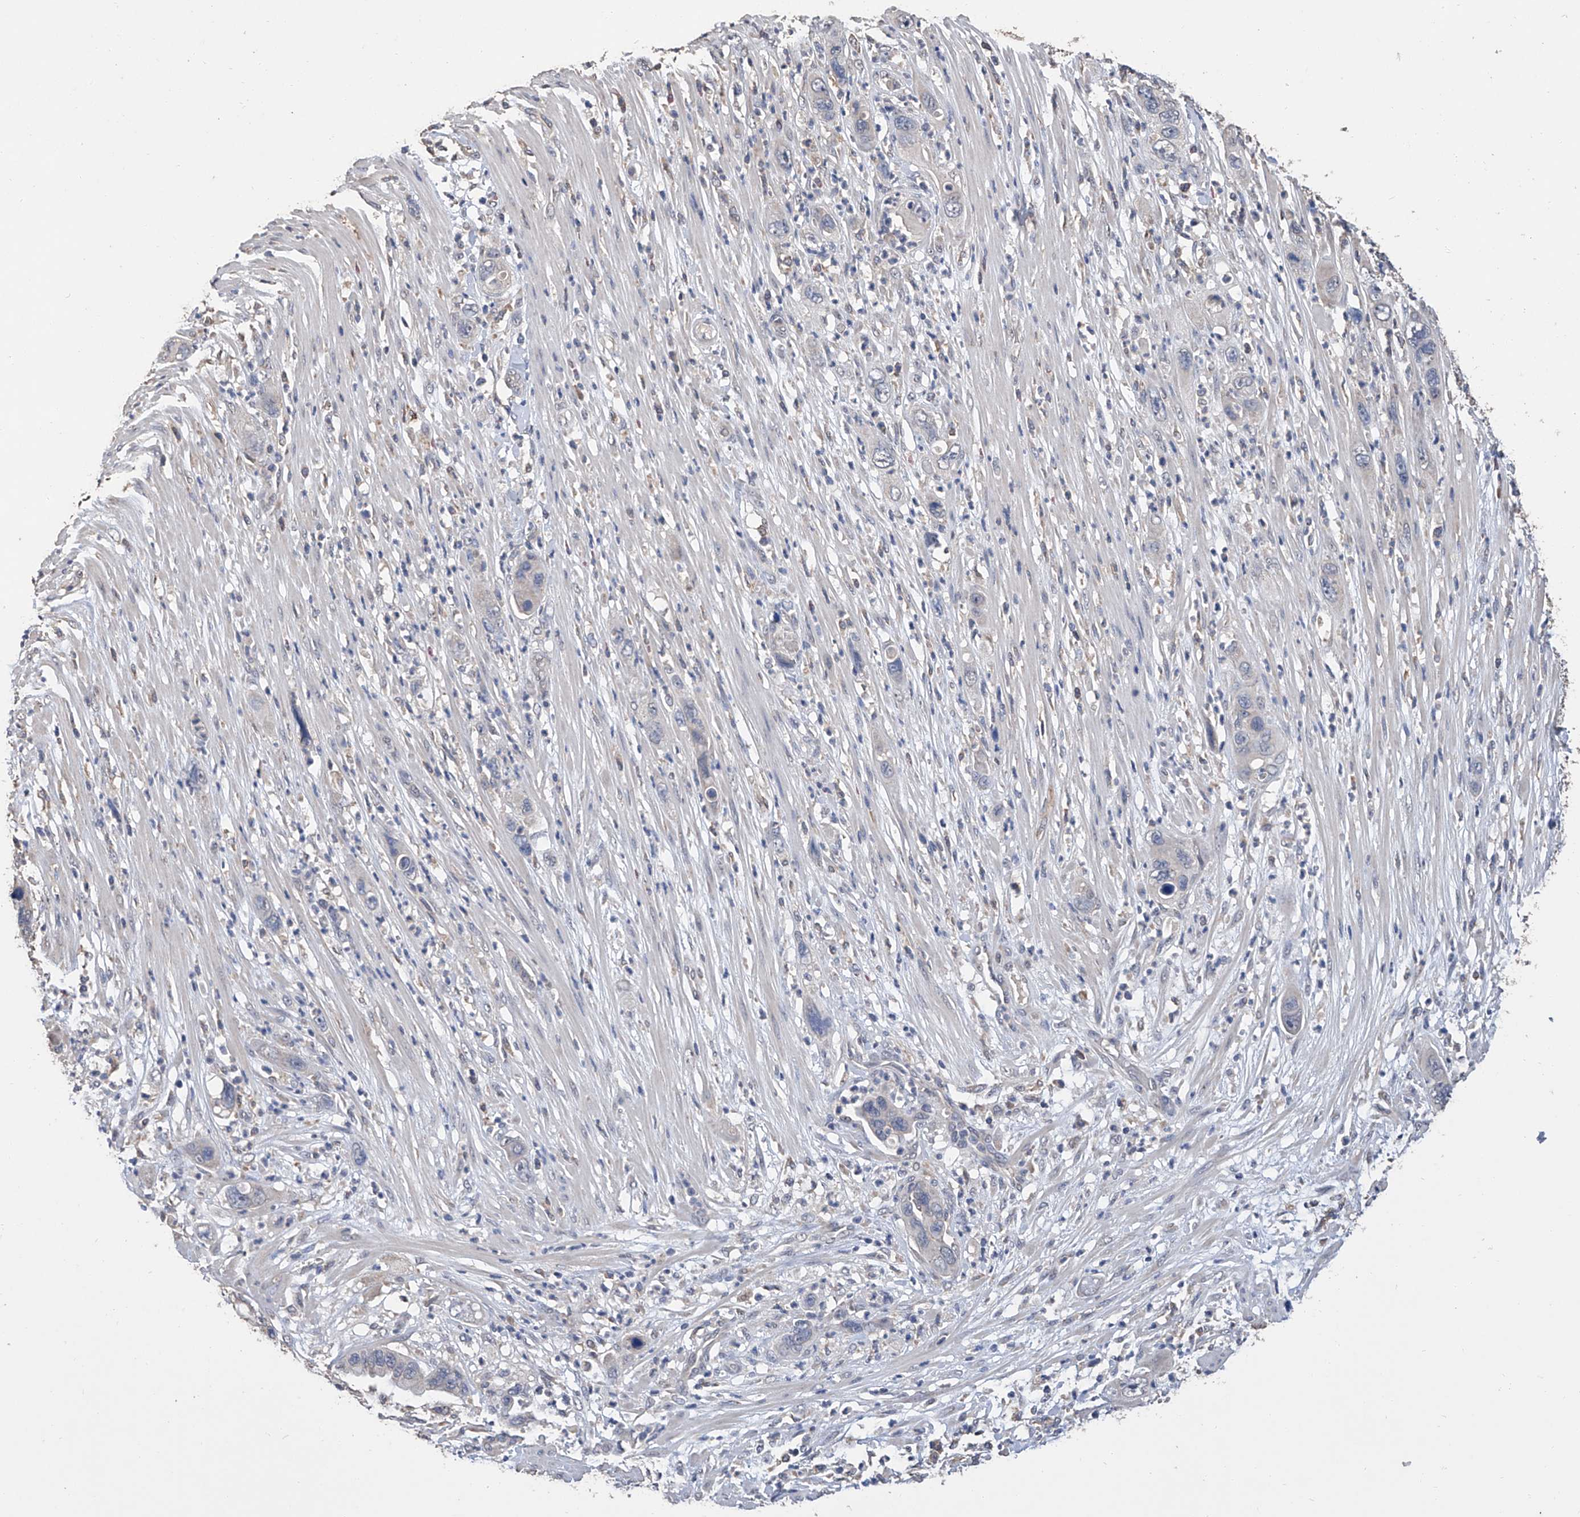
{"staining": {"intensity": "negative", "quantity": "none", "location": "none"}, "tissue": "pancreatic cancer", "cell_type": "Tumor cells", "image_type": "cancer", "snomed": [{"axis": "morphology", "description": "Adenocarcinoma, NOS"}, {"axis": "topography", "description": "Pancreas"}], "caption": "An image of pancreatic cancer stained for a protein displays no brown staining in tumor cells.", "gene": "GPT", "patient": {"sex": "female", "age": 71}}